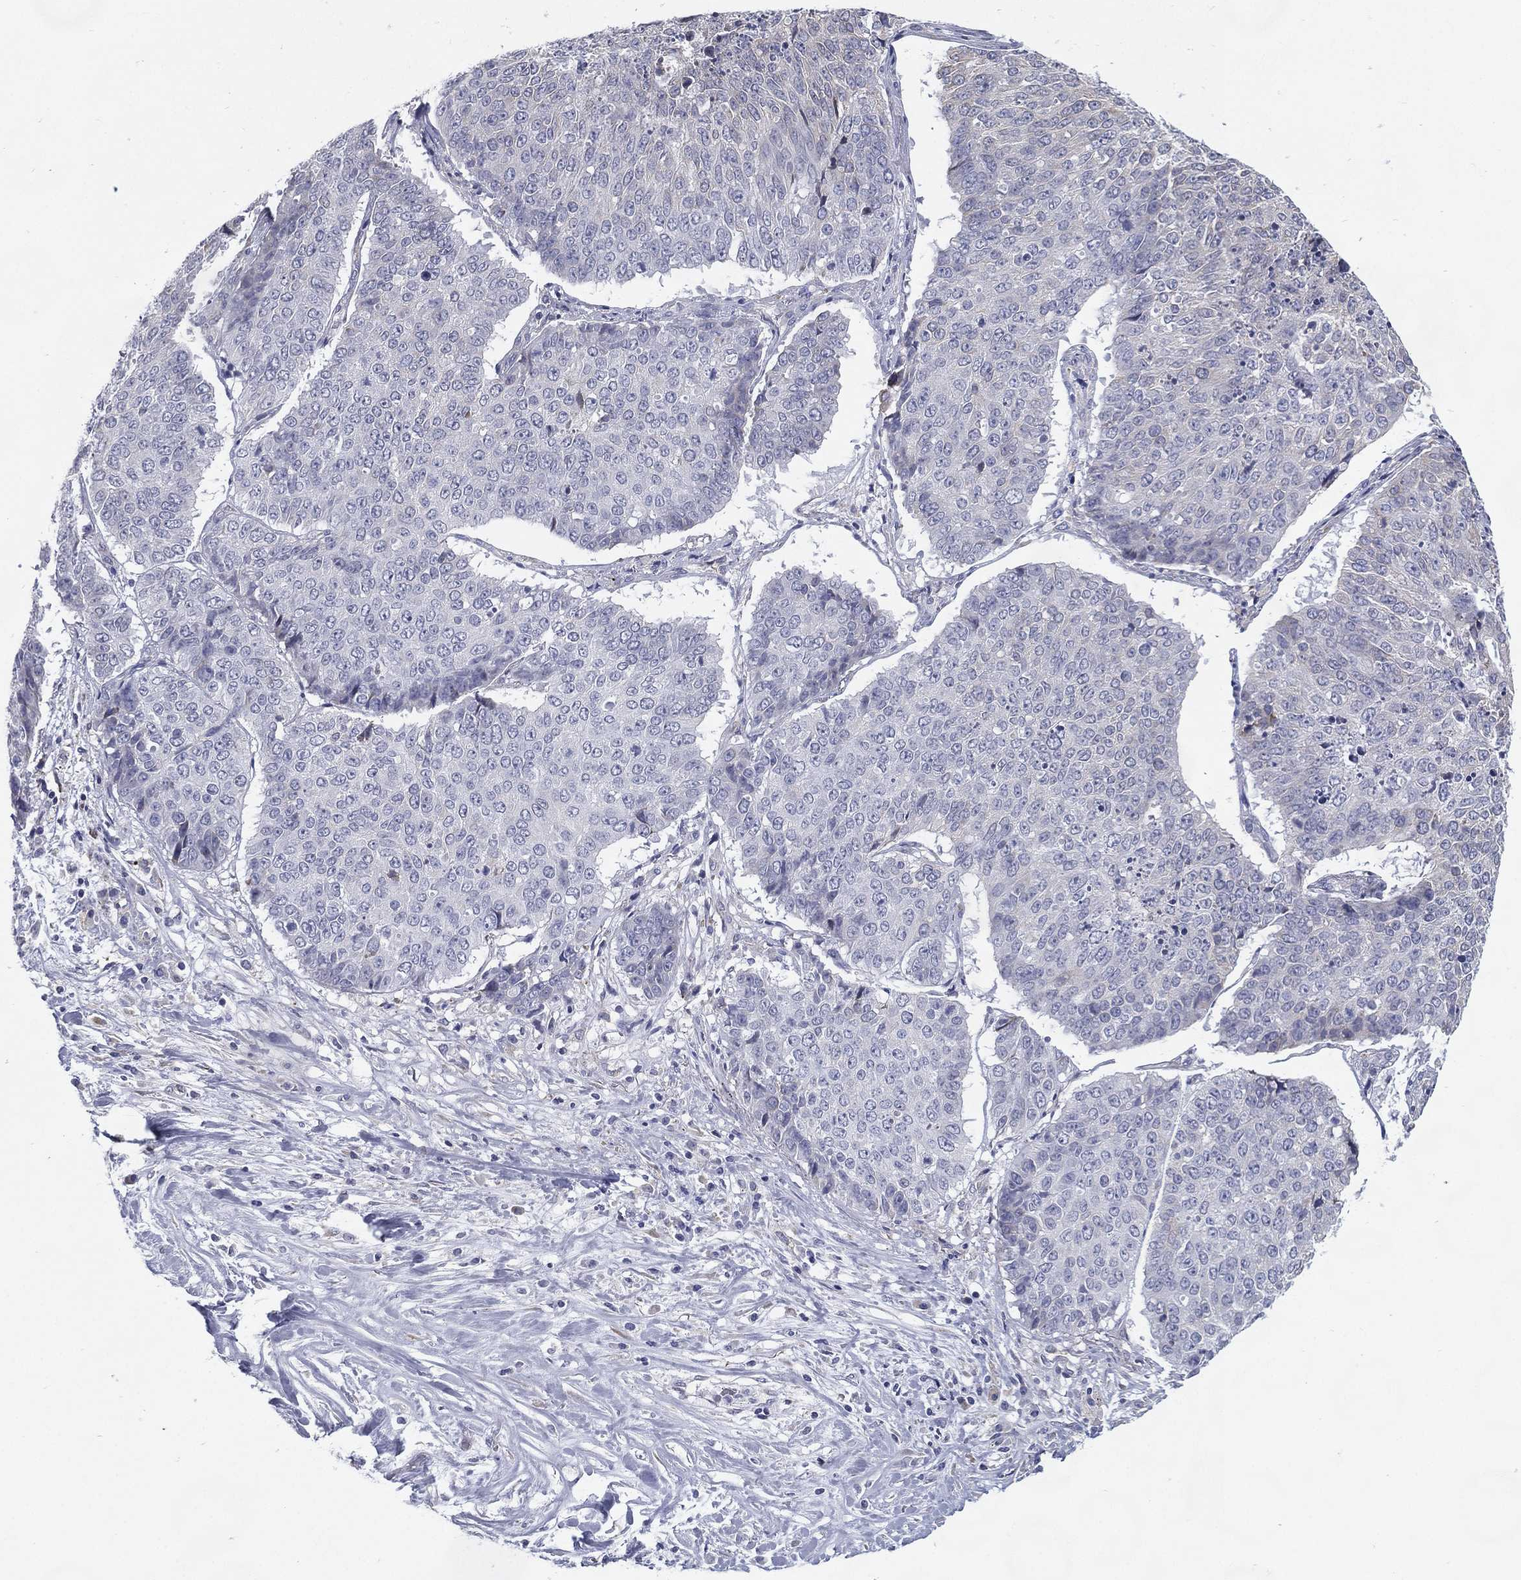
{"staining": {"intensity": "negative", "quantity": "none", "location": "none"}, "tissue": "lung cancer", "cell_type": "Tumor cells", "image_type": "cancer", "snomed": [{"axis": "morphology", "description": "Normal tissue, NOS"}, {"axis": "morphology", "description": "Squamous cell carcinoma, NOS"}, {"axis": "topography", "description": "Bronchus"}, {"axis": "topography", "description": "Lung"}], "caption": "This is a histopathology image of IHC staining of lung cancer (squamous cell carcinoma), which shows no staining in tumor cells.", "gene": "C19orf18", "patient": {"sex": "male", "age": 64}}